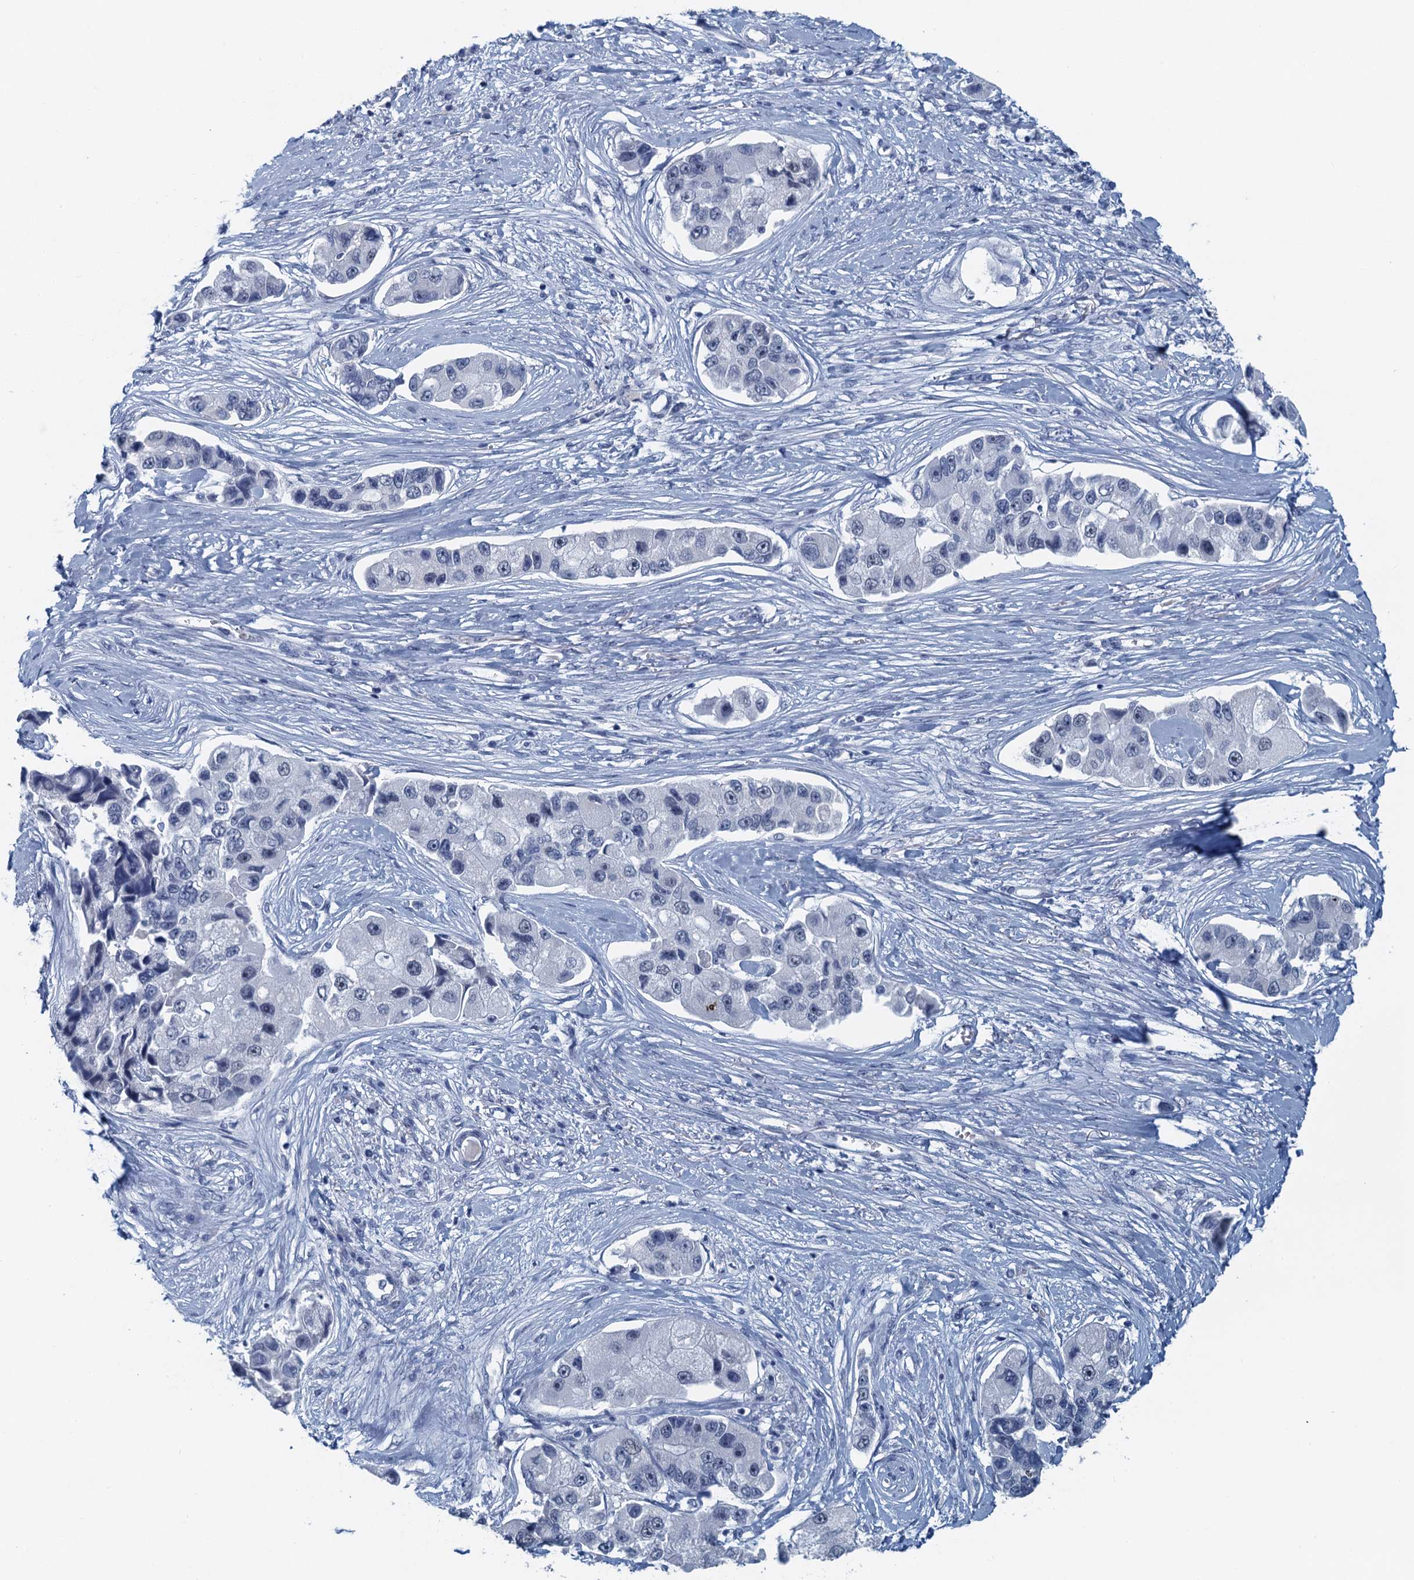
{"staining": {"intensity": "negative", "quantity": "none", "location": "none"}, "tissue": "lung cancer", "cell_type": "Tumor cells", "image_type": "cancer", "snomed": [{"axis": "morphology", "description": "Adenocarcinoma, NOS"}, {"axis": "topography", "description": "Lung"}], "caption": "Tumor cells are negative for protein expression in human lung cancer (adenocarcinoma).", "gene": "TTLL9", "patient": {"sex": "female", "age": 54}}